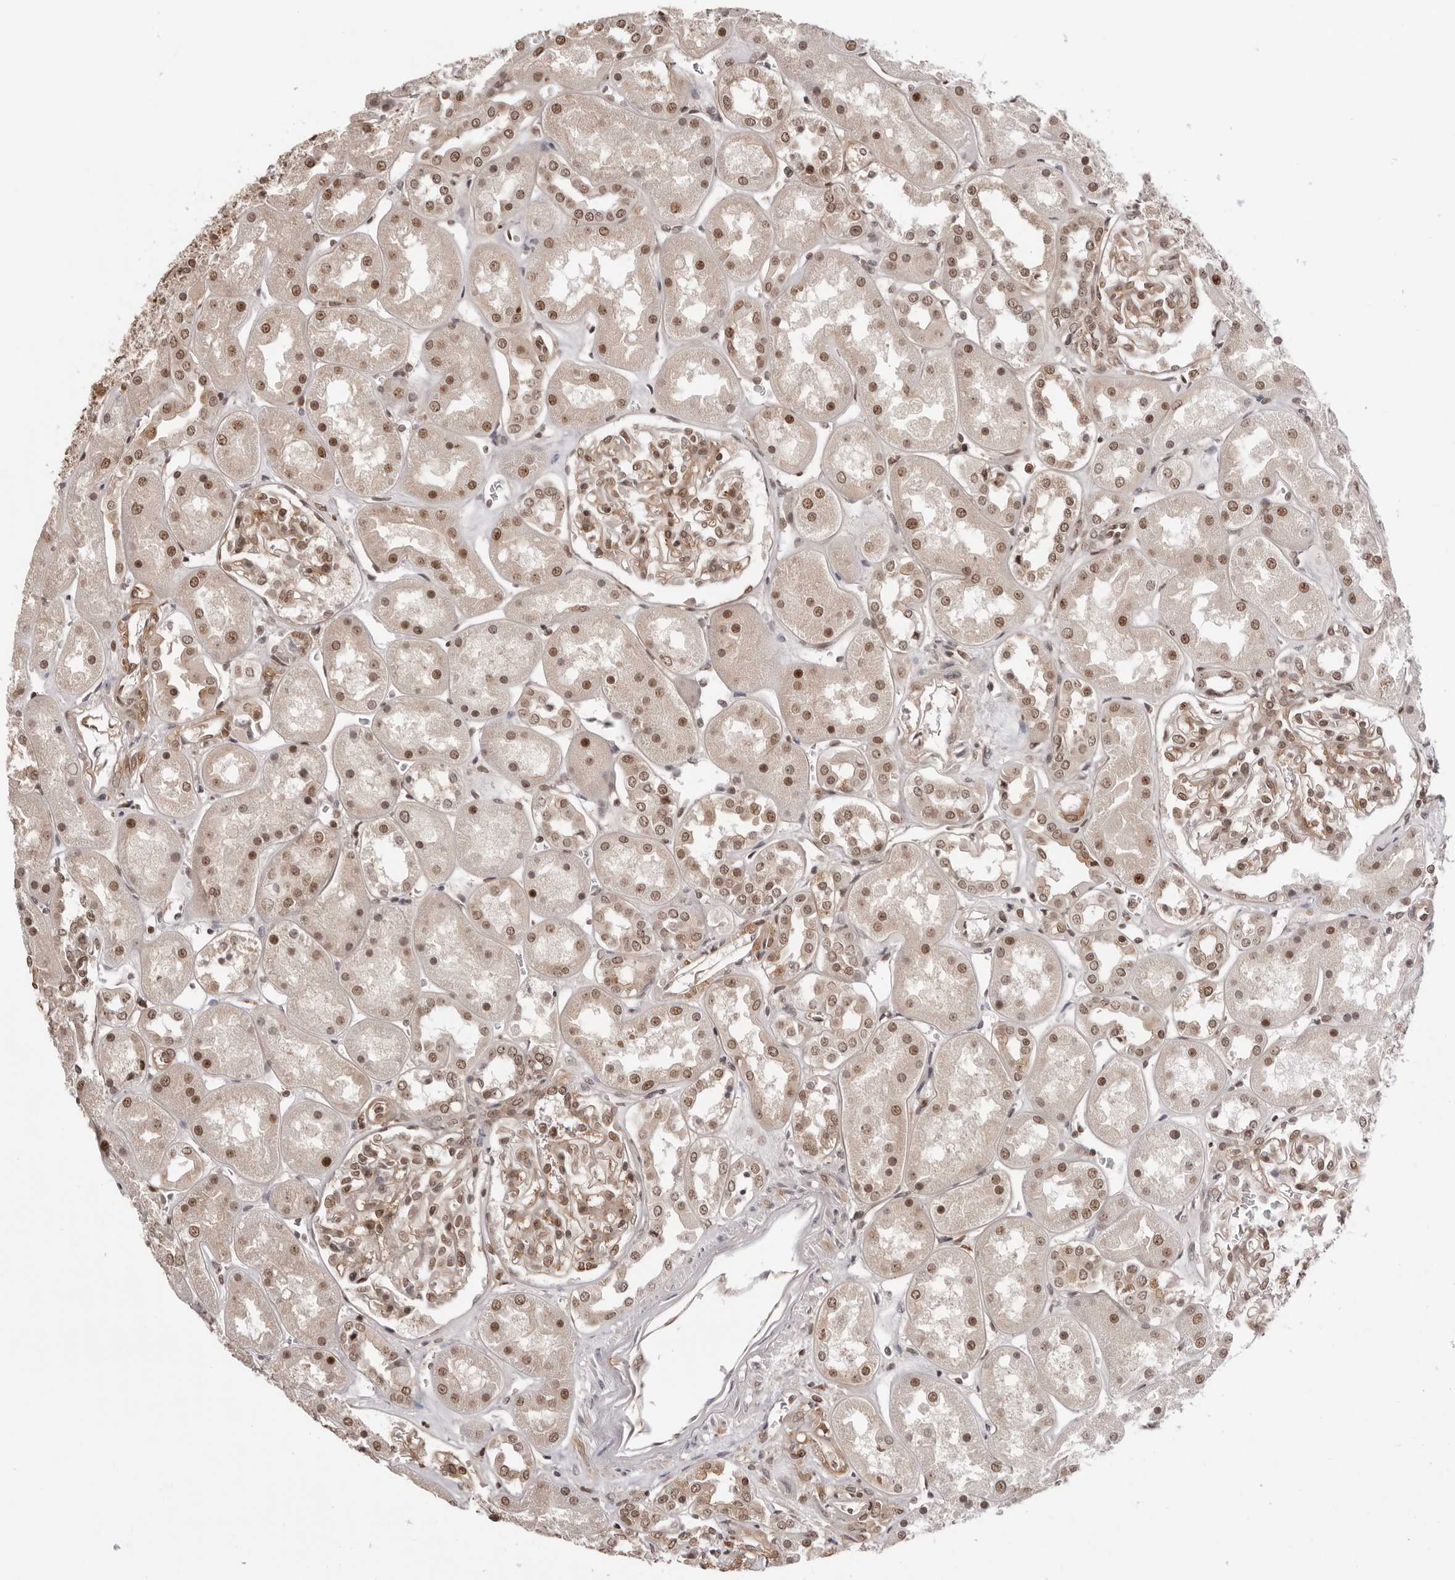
{"staining": {"intensity": "moderate", "quantity": ">75%", "location": "cytoplasmic/membranous,nuclear"}, "tissue": "kidney", "cell_type": "Cells in glomeruli", "image_type": "normal", "snomed": [{"axis": "morphology", "description": "Normal tissue, NOS"}, {"axis": "topography", "description": "Kidney"}], "caption": "A high-resolution histopathology image shows immunohistochemistry (IHC) staining of unremarkable kidney, which displays moderate cytoplasmic/membranous,nuclear expression in approximately >75% of cells in glomeruli.", "gene": "SDE2", "patient": {"sex": "male", "age": 70}}